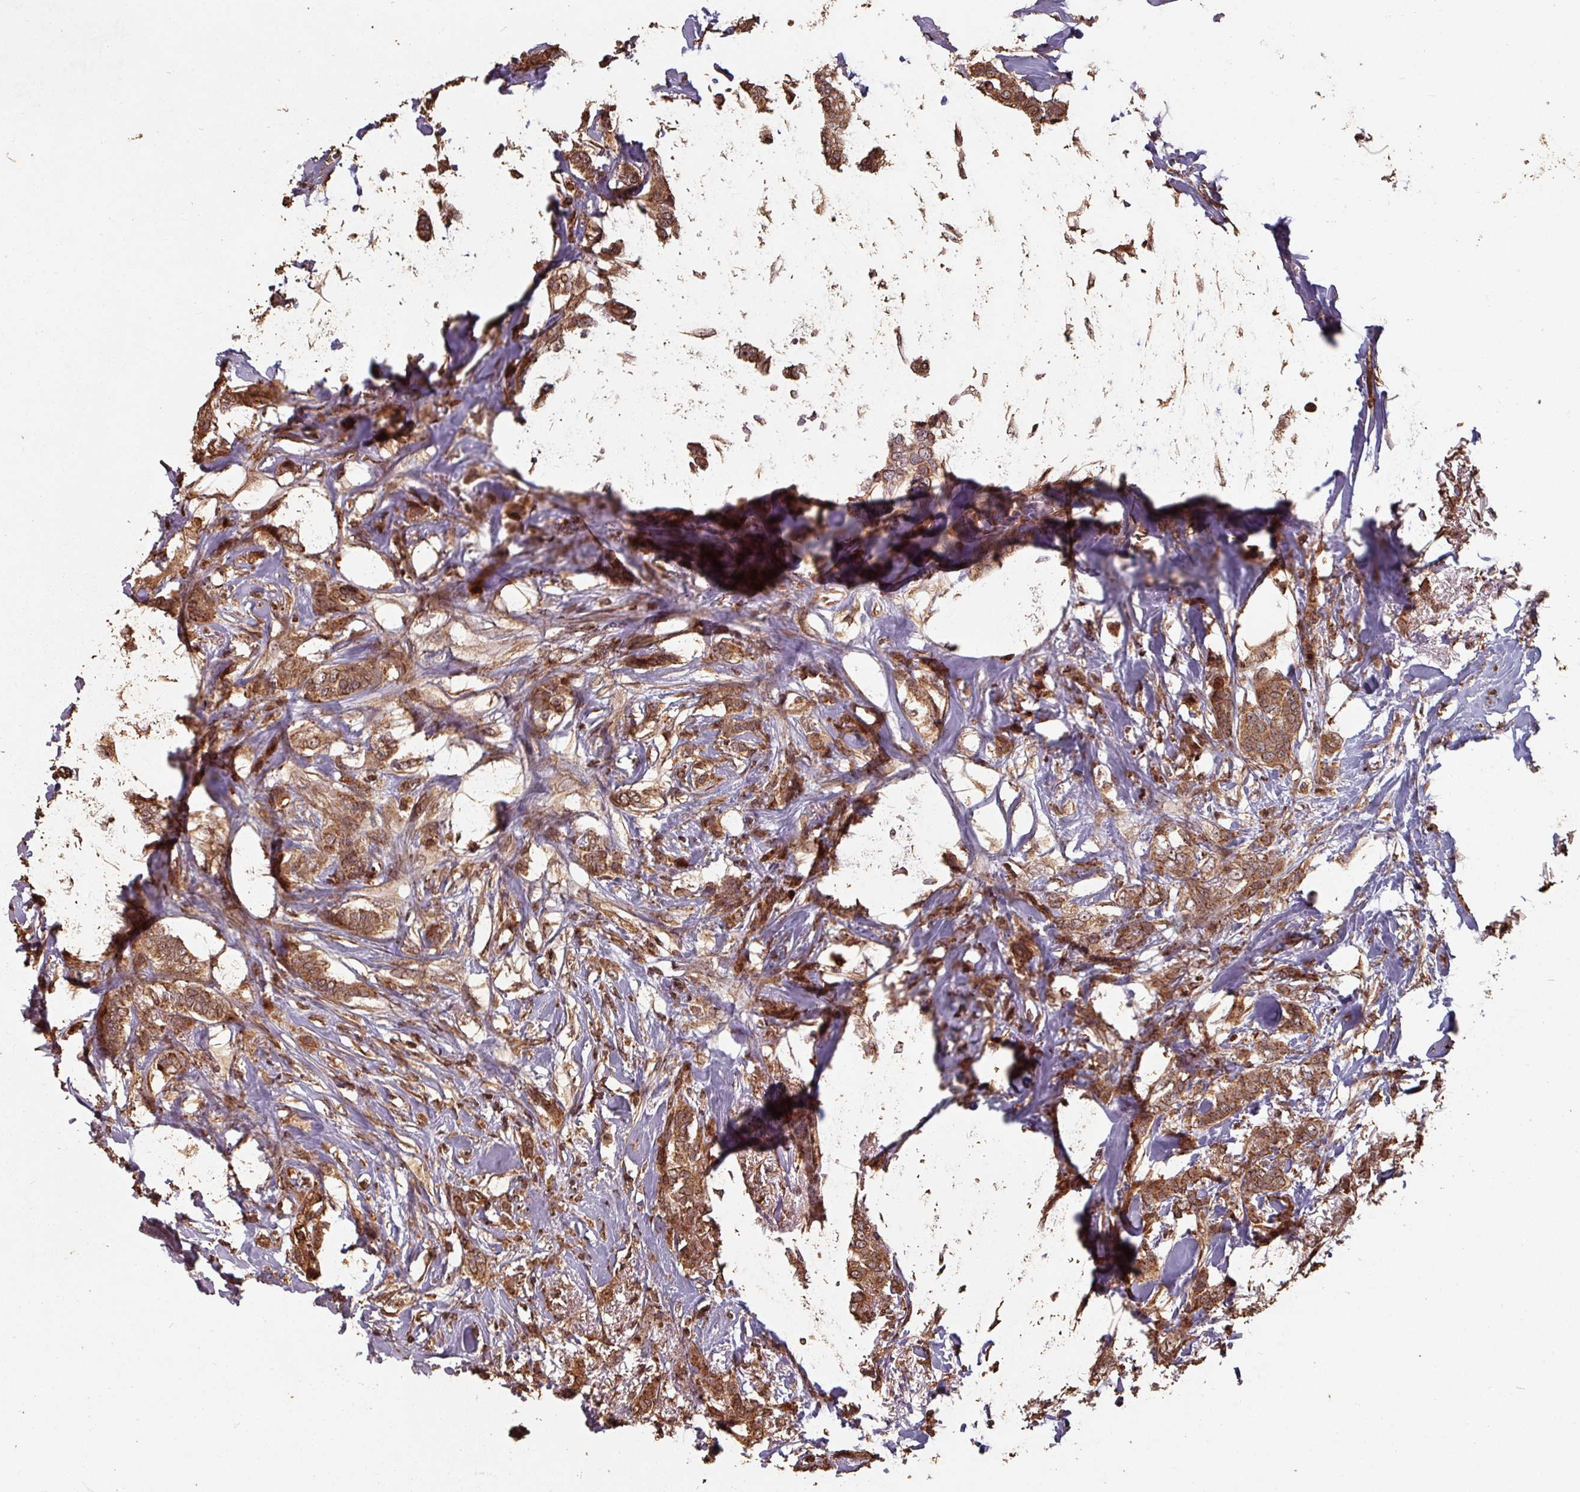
{"staining": {"intensity": "strong", "quantity": ">75%", "location": "cytoplasmic/membranous,nuclear"}, "tissue": "breast cancer", "cell_type": "Tumor cells", "image_type": "cancer", "snomed": [{"axis": "morphology", "description": "Duct carcinoma"}, {"axis": "topography", "description": "Breast"}], "caption": "This is an image of IHC staining of infiltrating ductal carcinoma (breast), which shows strong expression in the cytoplasmic/membranous and nuclear of tumor cells.", "gene": "EID1", "patient": {"sex": "female", "age": 72}}